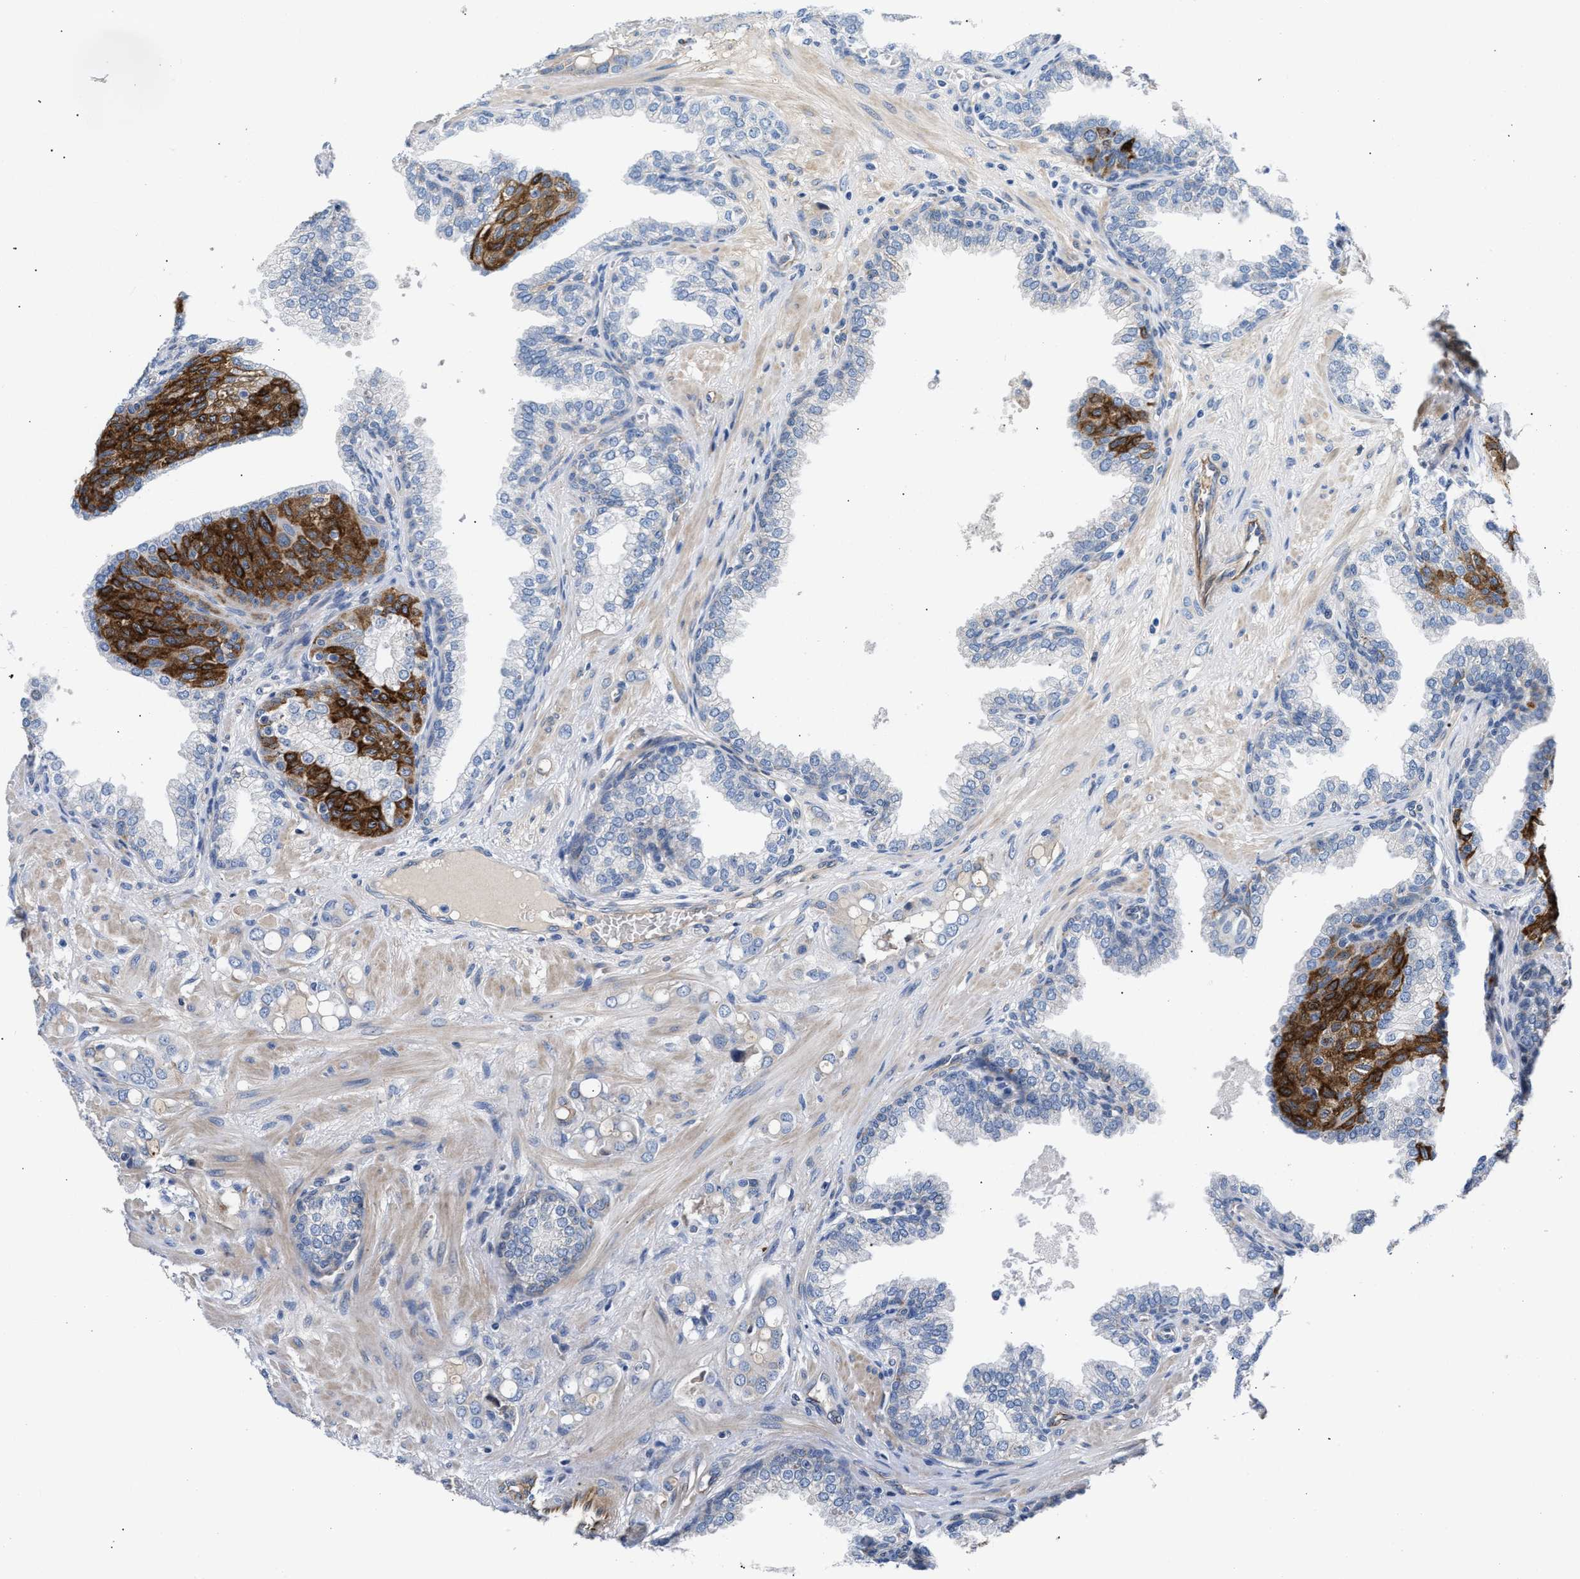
{"staining": {"intensity": "negative", "quantity": "none", "location": "none"}, "tissue": "prostate cancer", "cell_type": "Tumor cells", "image_type": "cancer", "snomed": [{"axis": "morphology", "description": "Adenocarcinoma, High grade"}, {"axis": "topography", "description": "Prostate"}], "caption": "Prostate cancer (high-grade adenocarcinoma) stained for a protein using immunohistochemistry (IHC) exhibits no expression tumor cells.", "gene": "TFPI", "patient": {"sex": "male", "age": 52}}